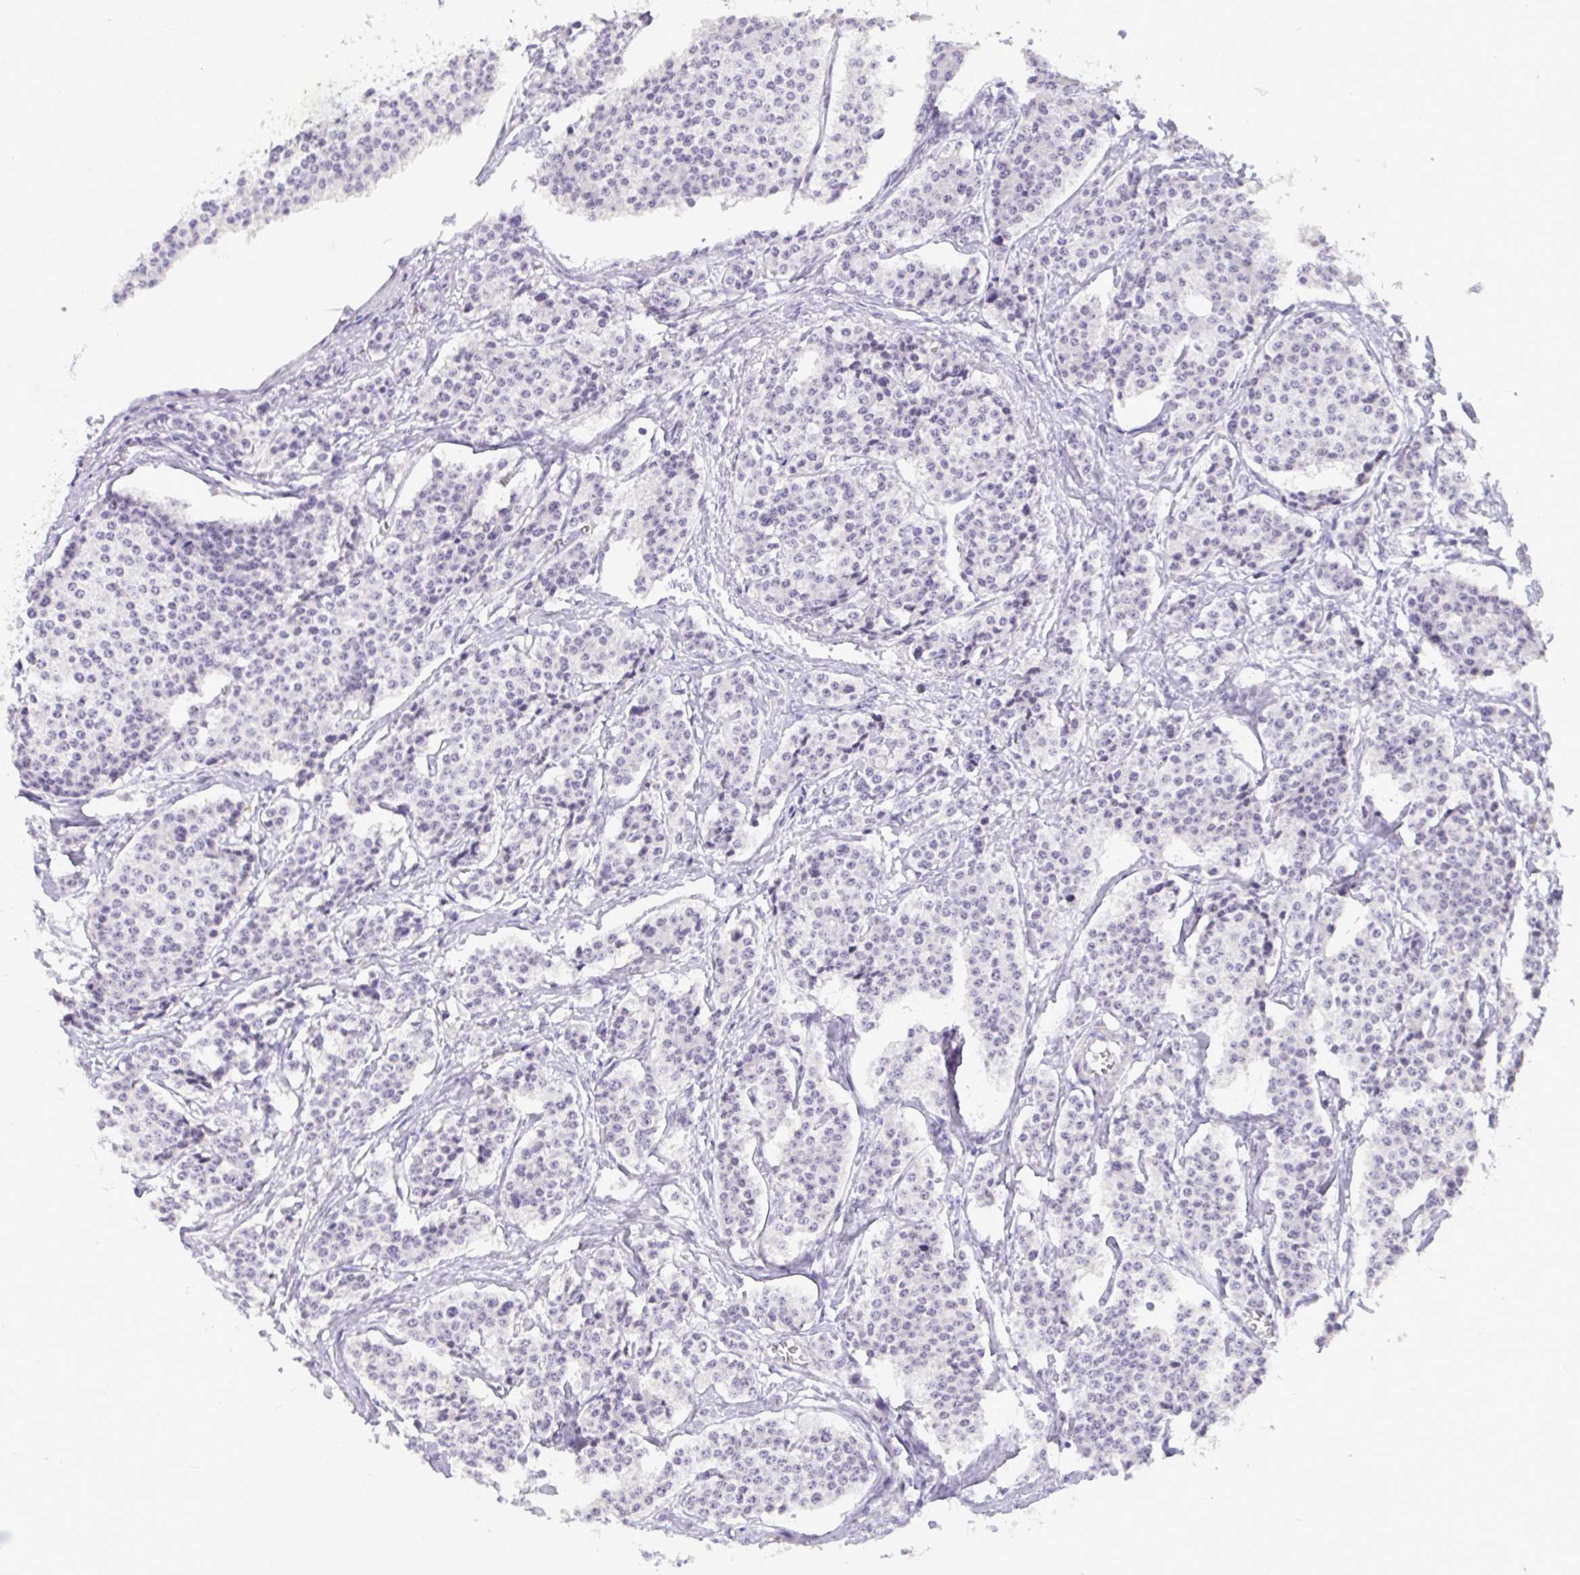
{"staining": {"intensity": "negative", "quantity": "none", "location": "none"}, "tissue": "carcinoid", "cell_type": "Tumor cells", "image_type": "cancer", "snomed": [{"axis": "morphology", "description": "Carcinoid, malignant, NOS"}, {"axis": "topography", "description": "Small intestine"}], "caption": "An IHC micrograph of carcinoid (malignant) is shown. There is no staining in tumor cells of carcinoid (malignant).", "gene": "YBX2", "patient": {"sex": "female", "age": 64}}